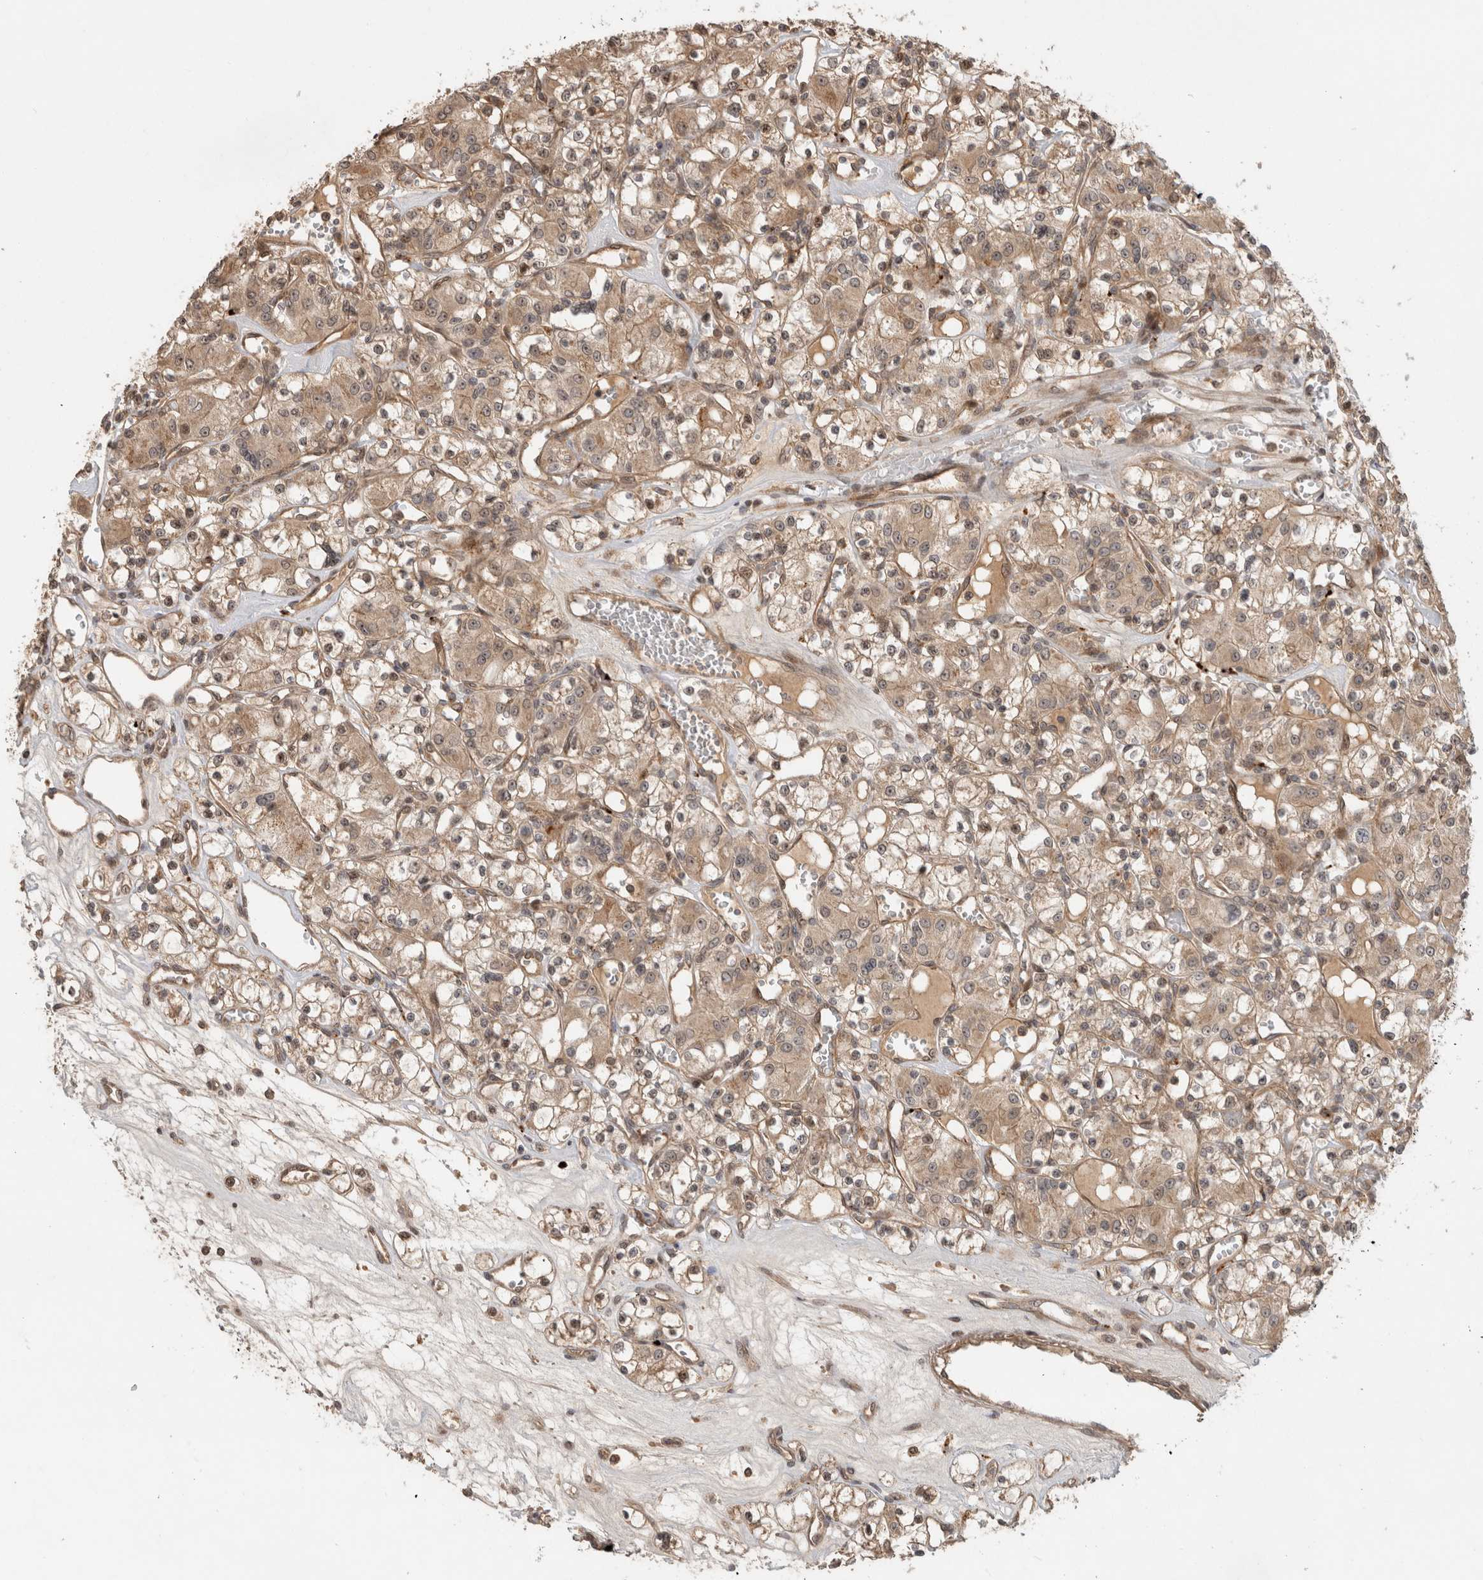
{"staining": {"intensity": "weak", "quantity": ">75%", "location": "cytoplasmic/membranous"}, "tissue": "renal cancer", "cell_type": "Tumor cells", "image_type": "cancer", "snomed": [{"axis": "morphology", "description": "Adenocarcinoma, NOS"}, {"axis": "topography", "description": "Kidney"}], "caption": "Immunohistochemistry (IHC) (DAB) staining of renal adenocarcinoma reveals weak cytoplasmic/membranous protein expression in approximately >75% of tumor cells.", "gene": "PITPNC1", "patient": {"sex": "female", "age": 59}}